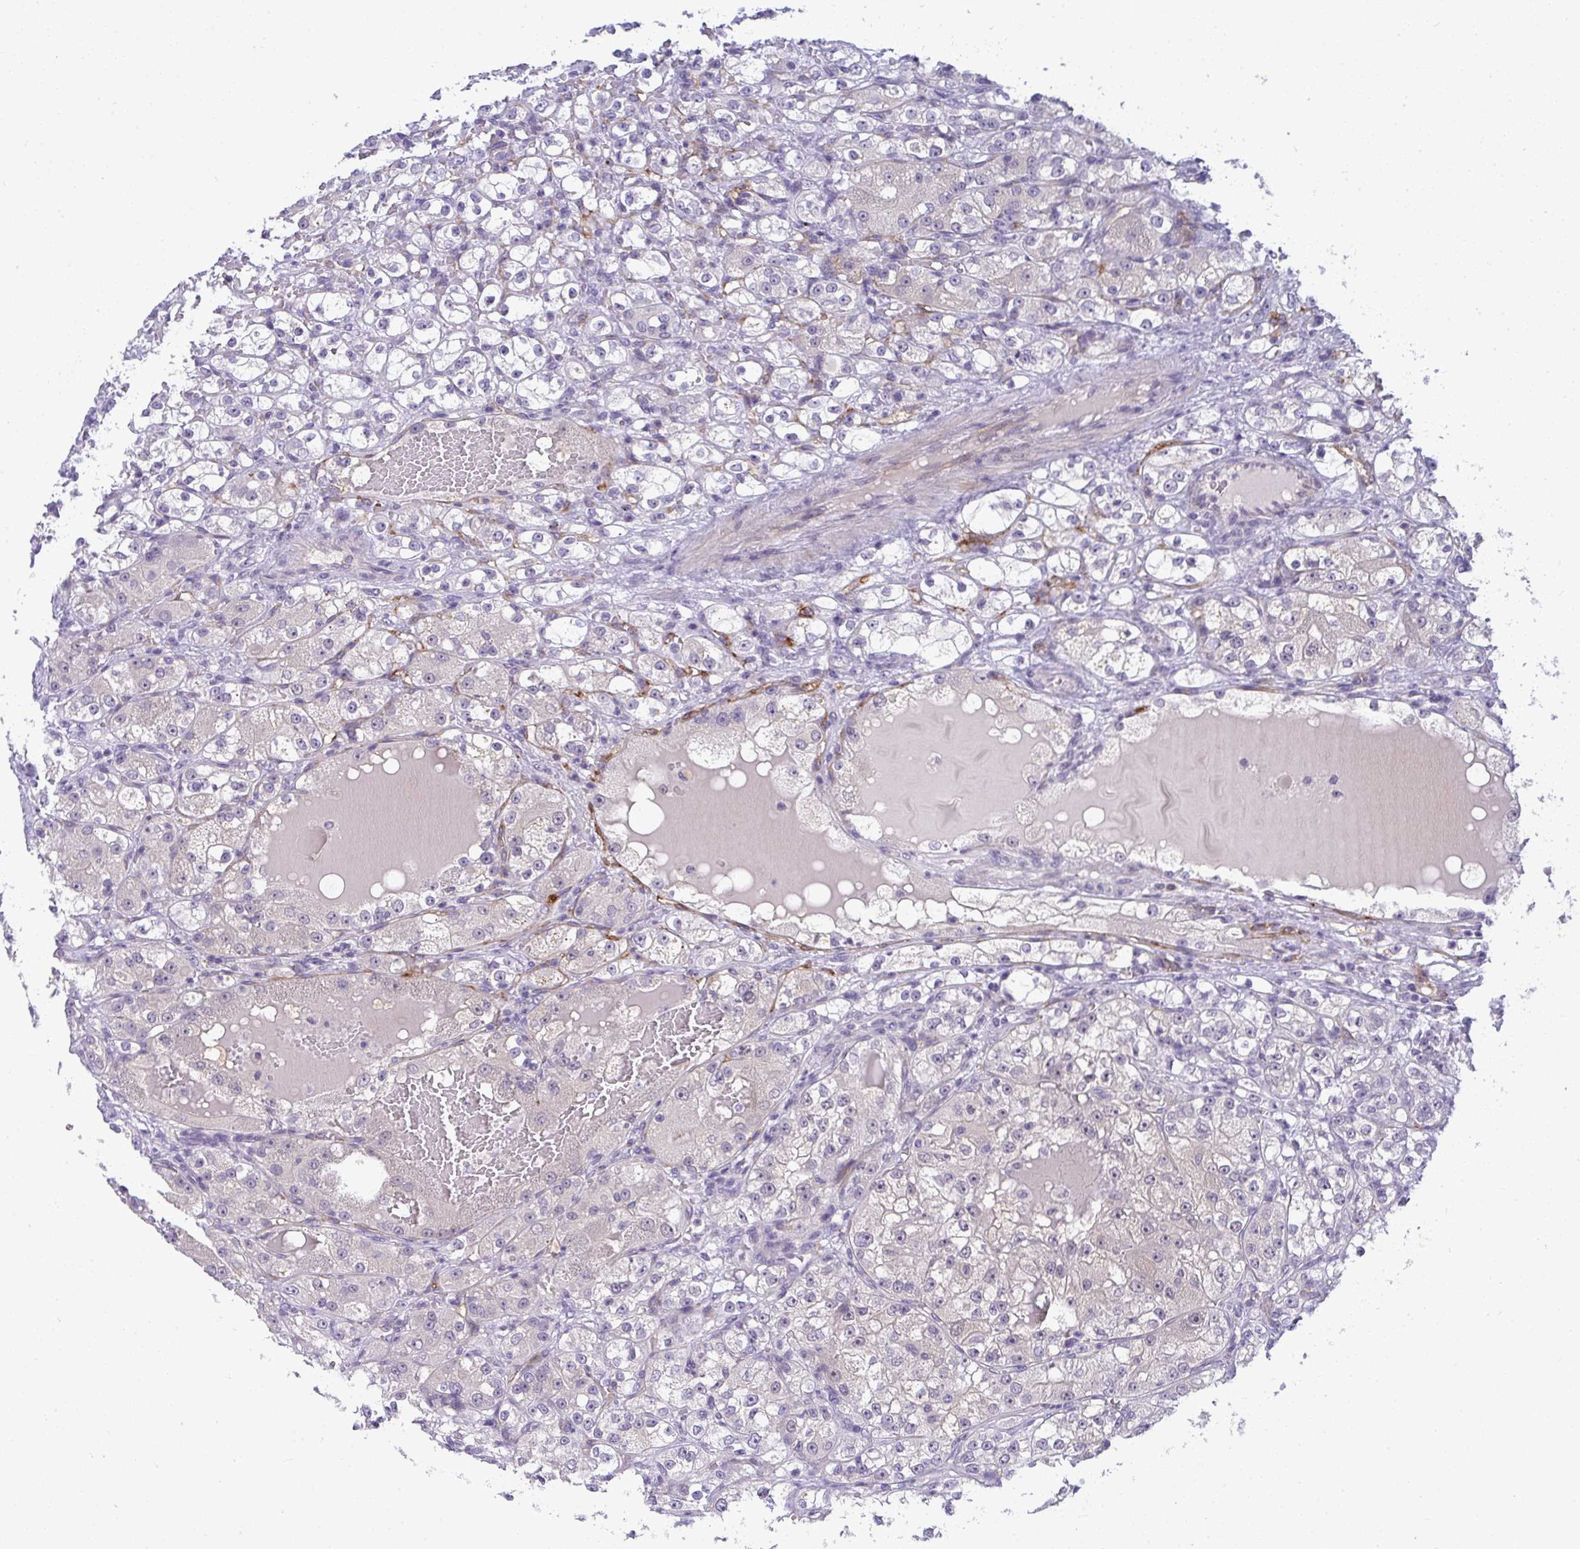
{"staining": {"intensity": "negative", "quantity": "none", "location": "none"}, "tissue": "renal cancer", "cell_type": "Tumor cells", "image_type": "cancer", "snomed": [{"axis": "morphology", "description": "Normal tissue, NOS"}, {"axis": "morphology", "description": "Adenocarcinoma, NOS"}, {"axis": "topography", "description": "Kidney"}], "caption": "The micrograph displays no staining of tumor cells in renal adenocarcinoma.", "gene": "TMEM82", "patient": {"sex": "male", "age": 61}}